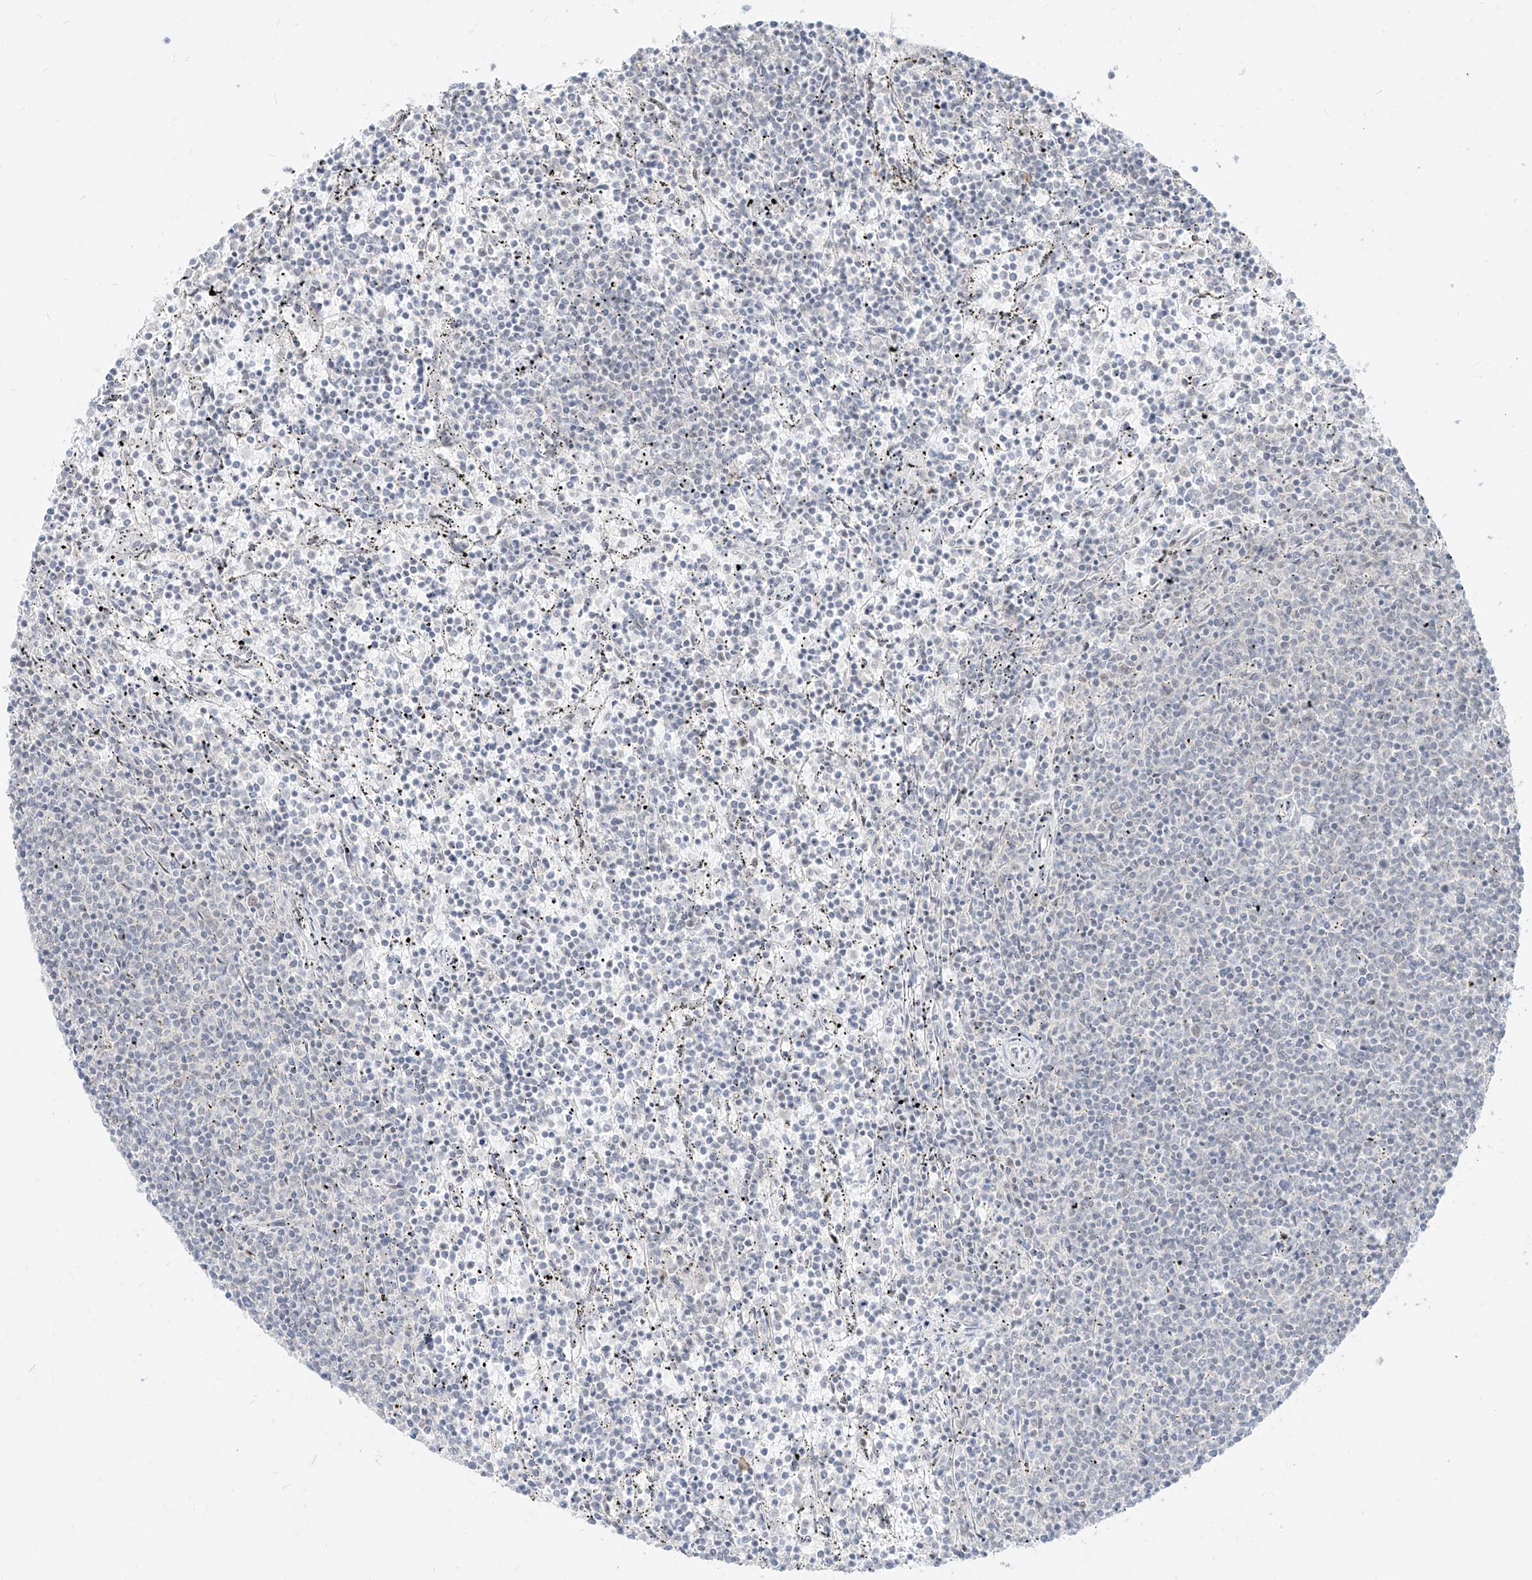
{"staining": {"intensity": "negative", "quantity": "none", "location": "none"}, "tissue": "lymphoma", "cell_type": "Tumor cells", "image_type": "cancer", "snomed": [{"axis": "morphology", "description": "Malignant lymphoma, non-Hodgkin's type, Low grade"}, {"axis": "topography", "description": "Spleen"}], "caption": "High power microscopy micrograph of an IHC image of lymphoma, revealing no significant expression in tumor cells.", "gene": "SUPT5H", "patient": {"sex": "female", "age": 50}}